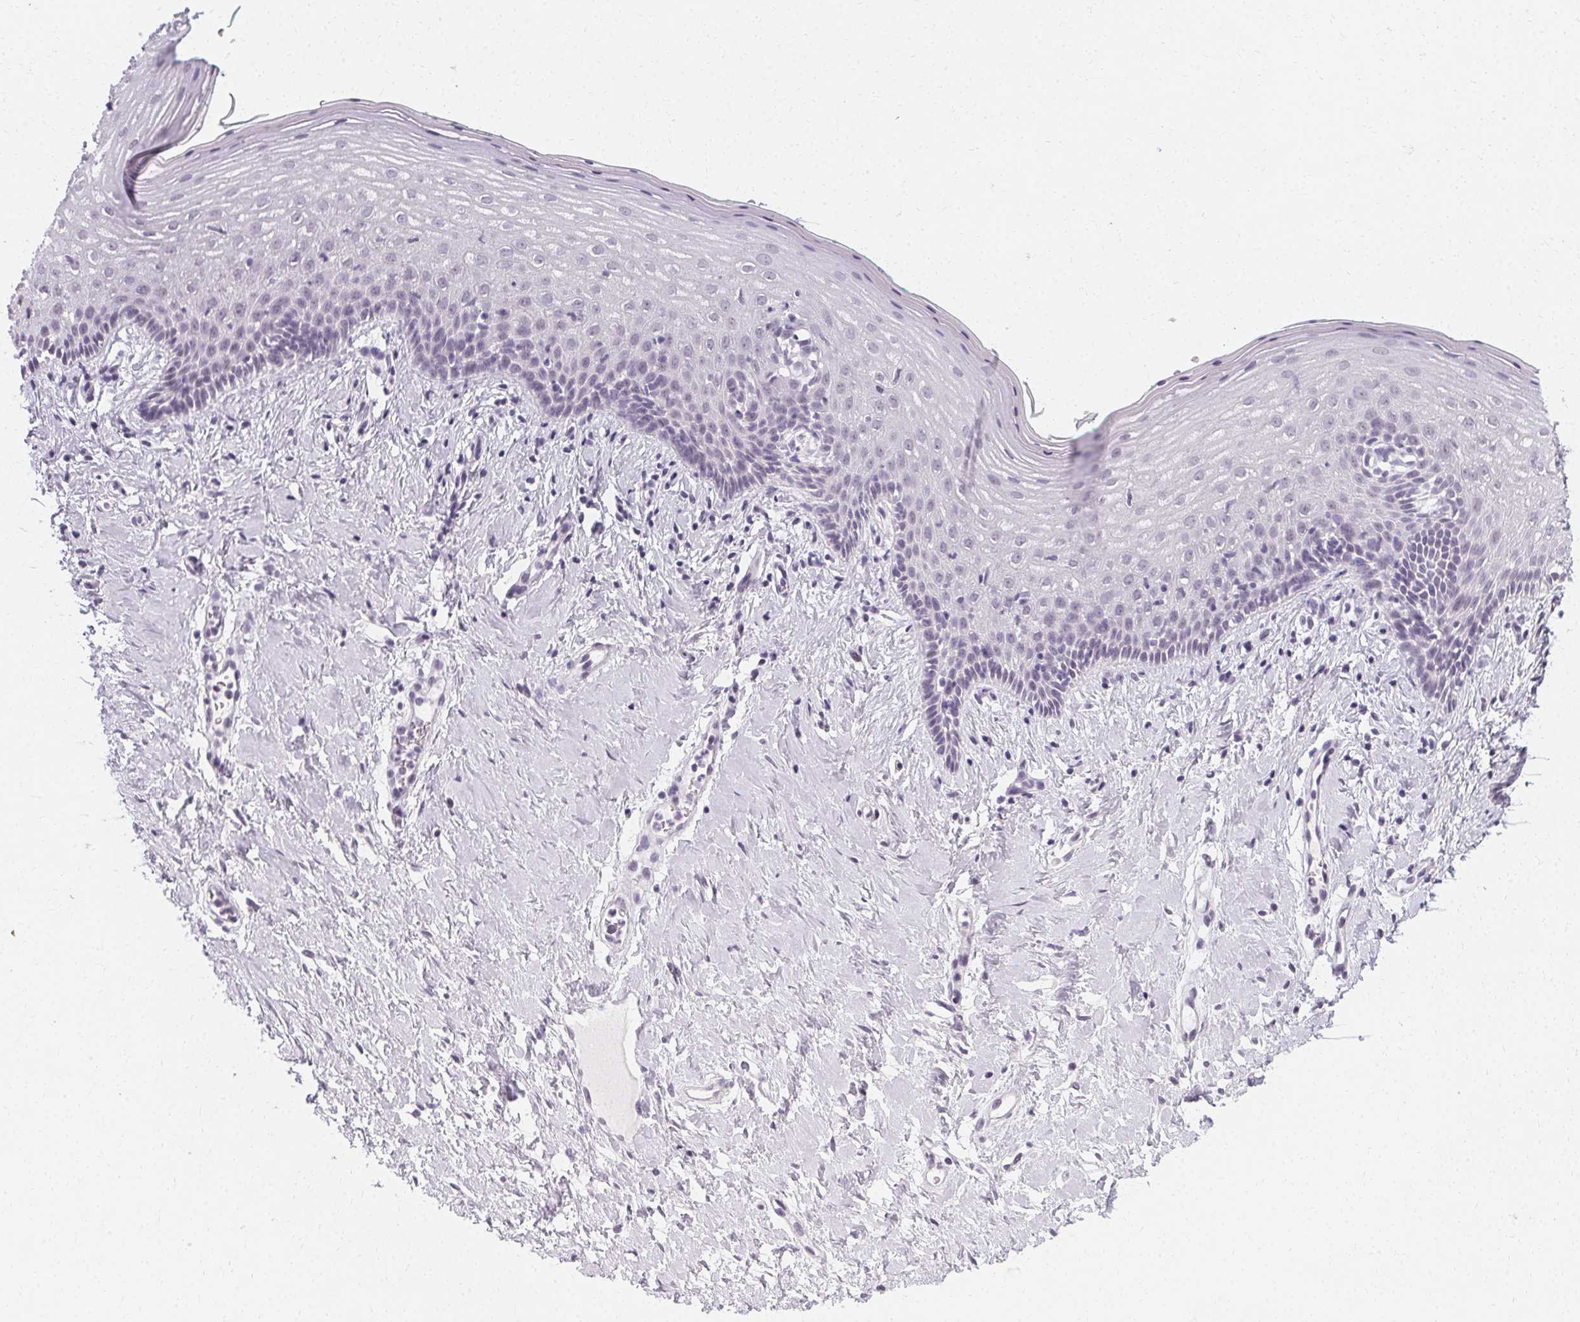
{"staining": {"intensity": "negative", "quantity": "none", "location": "none"}, "tissue": "vagina", "cell_type": "Squamous epithelial cells", "image_type": "normal", "snomed": [{"axis": "morphology", "description": "Normal tissue, NOS"}, {"axis": "topography", "description": "Vagina"}], "caption": "Immunohistochemistry photomicrograph of normal vagina: human vagina stained with DAB (3,3'-diaminobenzidine) reveals no significant protein expression in squamous epithelial cells.", "gene": "SYNPR", "patient": {"sex": "female", "age": 42}}